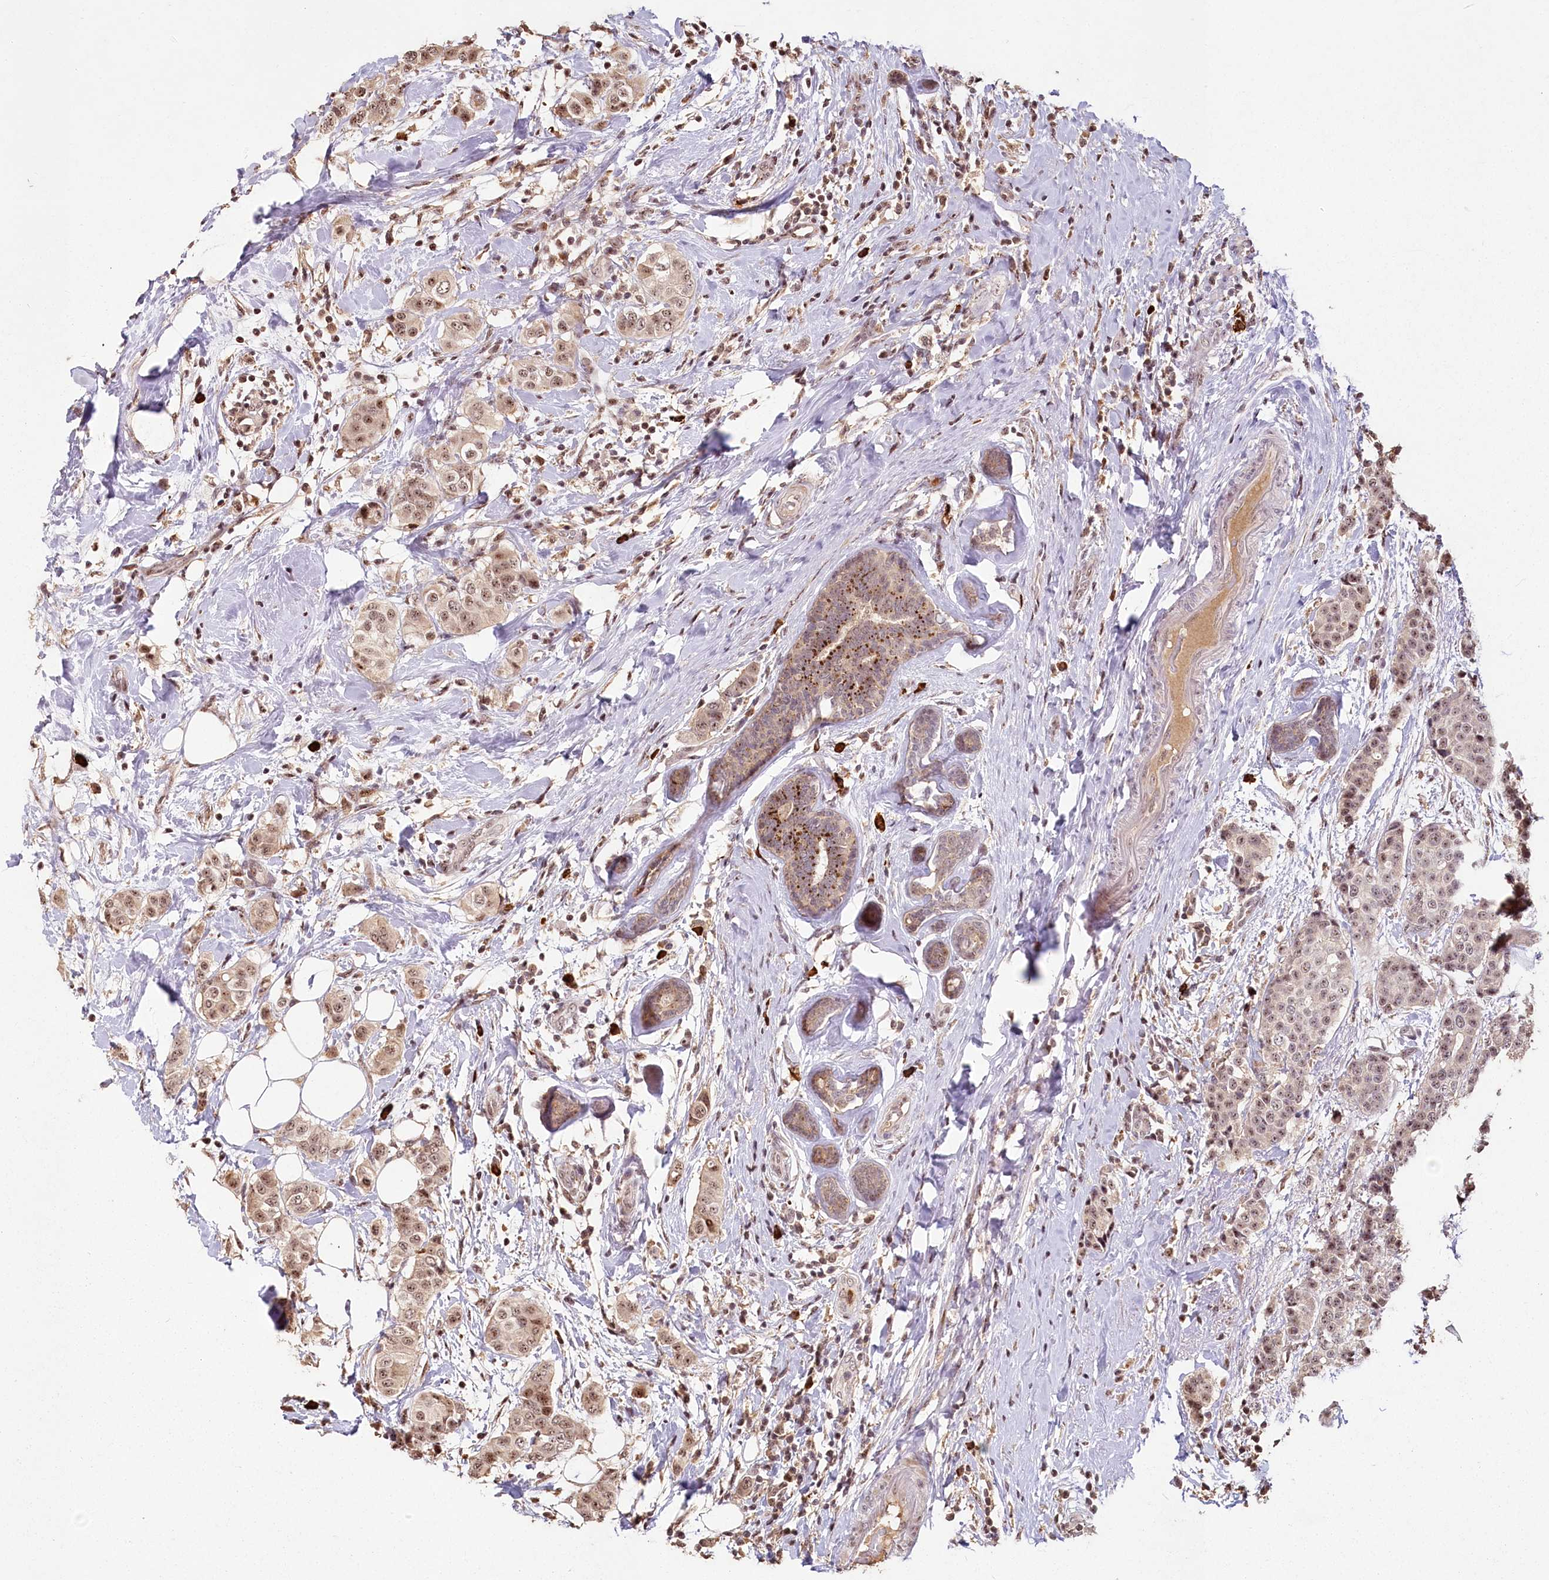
{"staining": {"intensity": "weak", "quantity": ">75%", "location": "nuclear"}, "tissue": "breast cancer", "cell_type": "Tumor cells", "image_type": "cancer", "snomed": [{"axis": "morphology", "description": "Lobular carcinoma"}, {"axis": "topography", "description": "Breast"}], "caption": "This micrograph exhibits immunohistochemistry (IHC) staining of human breast cancer (lobular carcinoma), with low weak nuclear expression in about >75% of tumor cells.", "gene": "PYROXD1", "patient": {"sex": "female", "age": 51}}